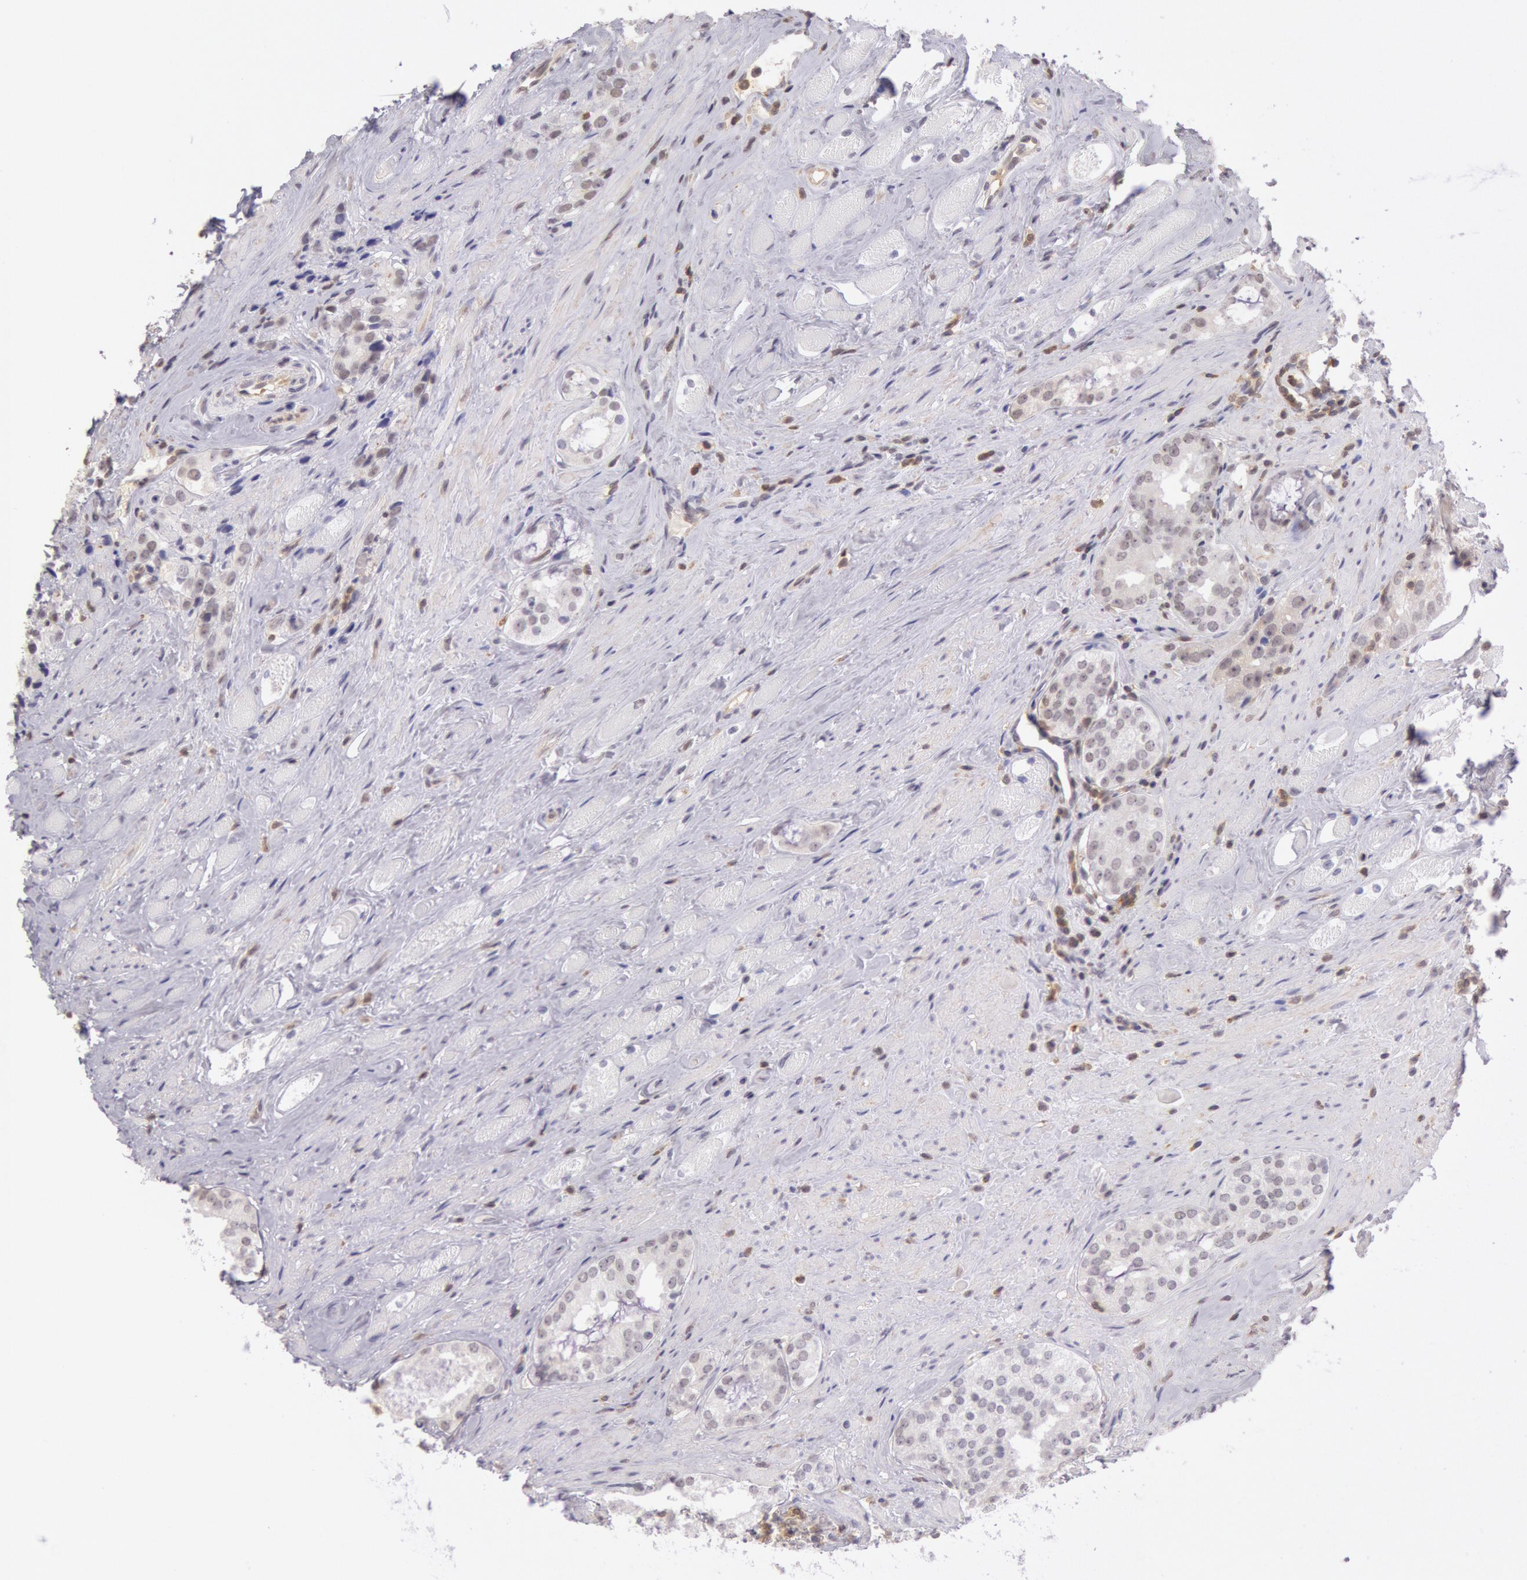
{"staining": {"intensity": "weak", "quantity": "<25%", "location": "nuclear"}, "tissue": "prostate cancer", "cell_type": "Tumor cells", "image_type": "cancer", "snomed": [{"axis": "morphology", "description": "Adenocarcinoma, Medium grade"}, {"axis": "topography", "description": "Prostate"}], "caption": "Immunohistochemical staining of human prostate cancer (medium-grade adenocarcinoma) displays no significant expression in tumor cells.", "gene": "HIF1A", "patient": {"sex": "male", "age": 73}}